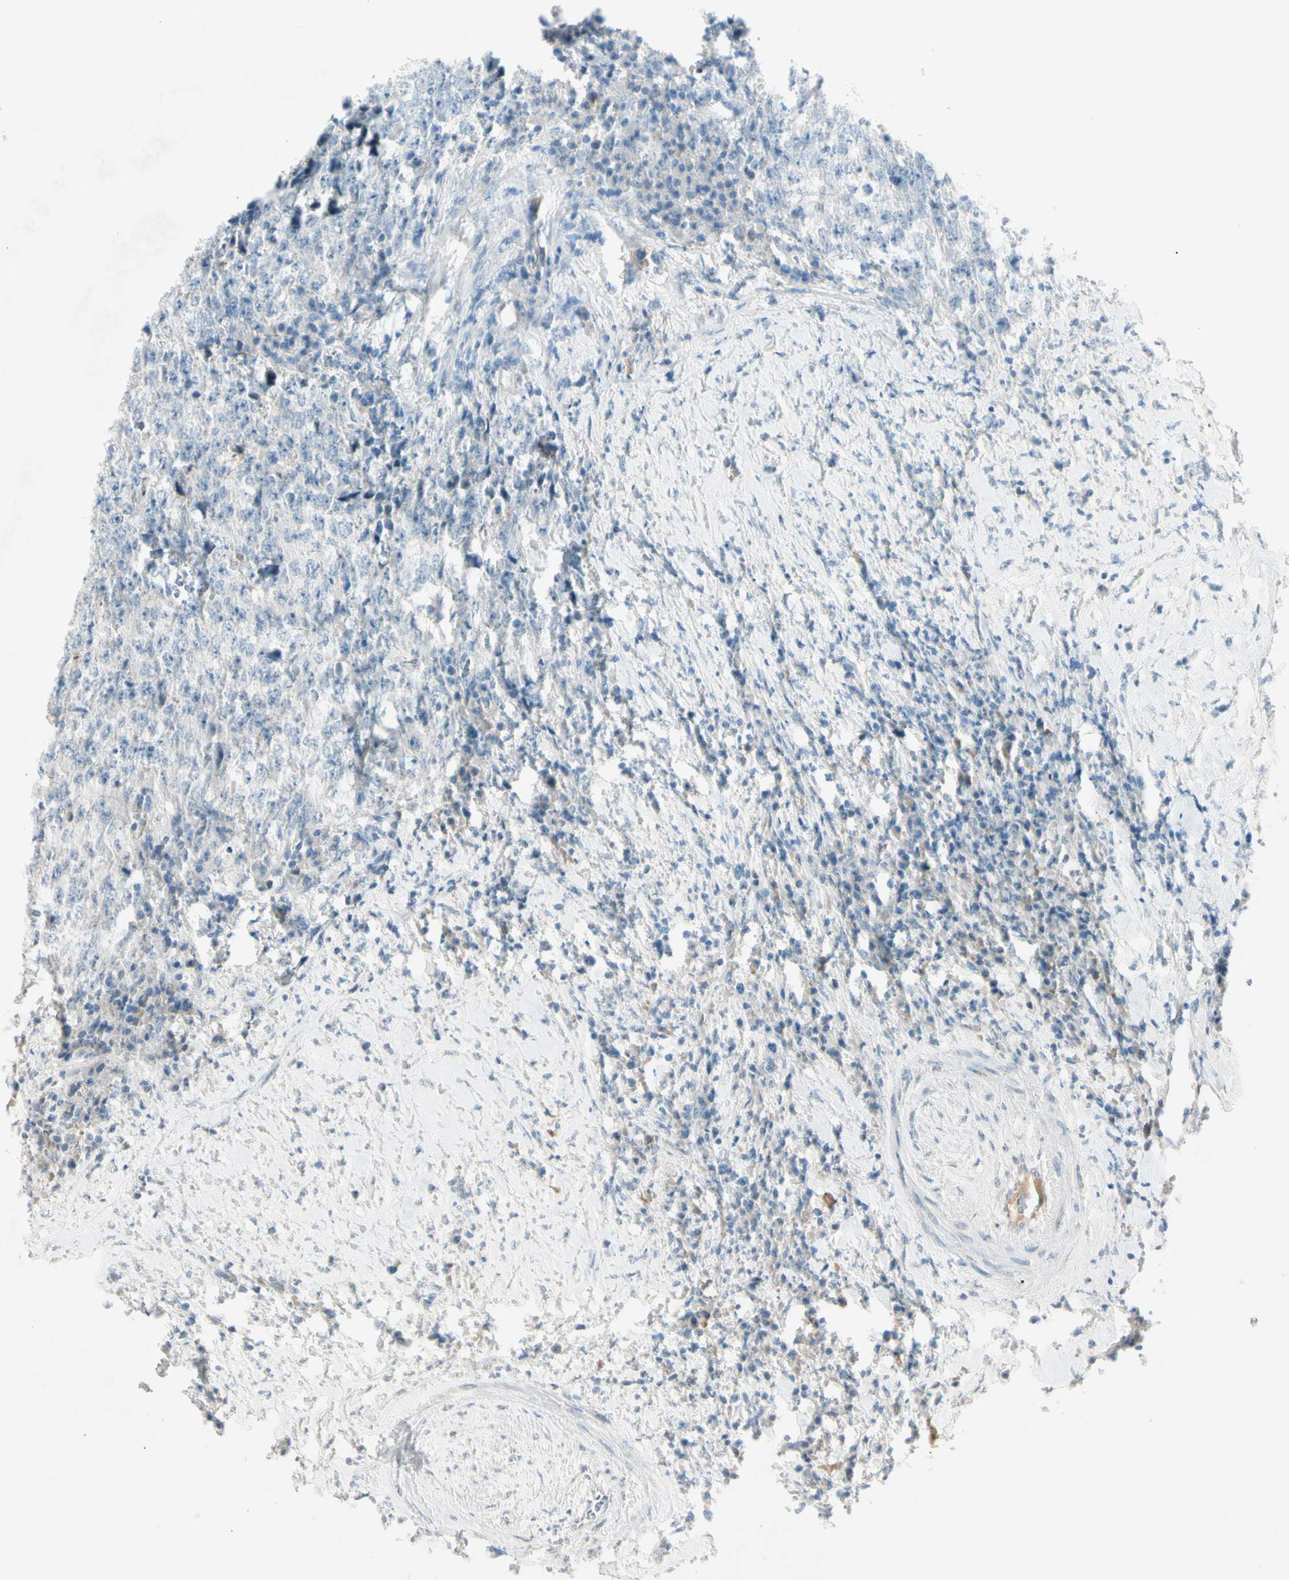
{"staining": {"intensity": "negative", "quantity": "none", "location": "none"}, "tissue": "testis cancer", "cell_type": "Tumor cells", "image_type": "cancer", "snomed": [{"axis": "morphology", "description": "Necrosis, NOS"}, {"axis": "morphology", "description": "Carcinoma, Embryonal, NOS"}, {"axis": "topography", "description": "Testis"}], "caption": "Tumor cells are negative for protein expression in human testis embryonal carcinoma.", "gene": "SERPIND1", "patient": {"sex": "male", "age": 19}}